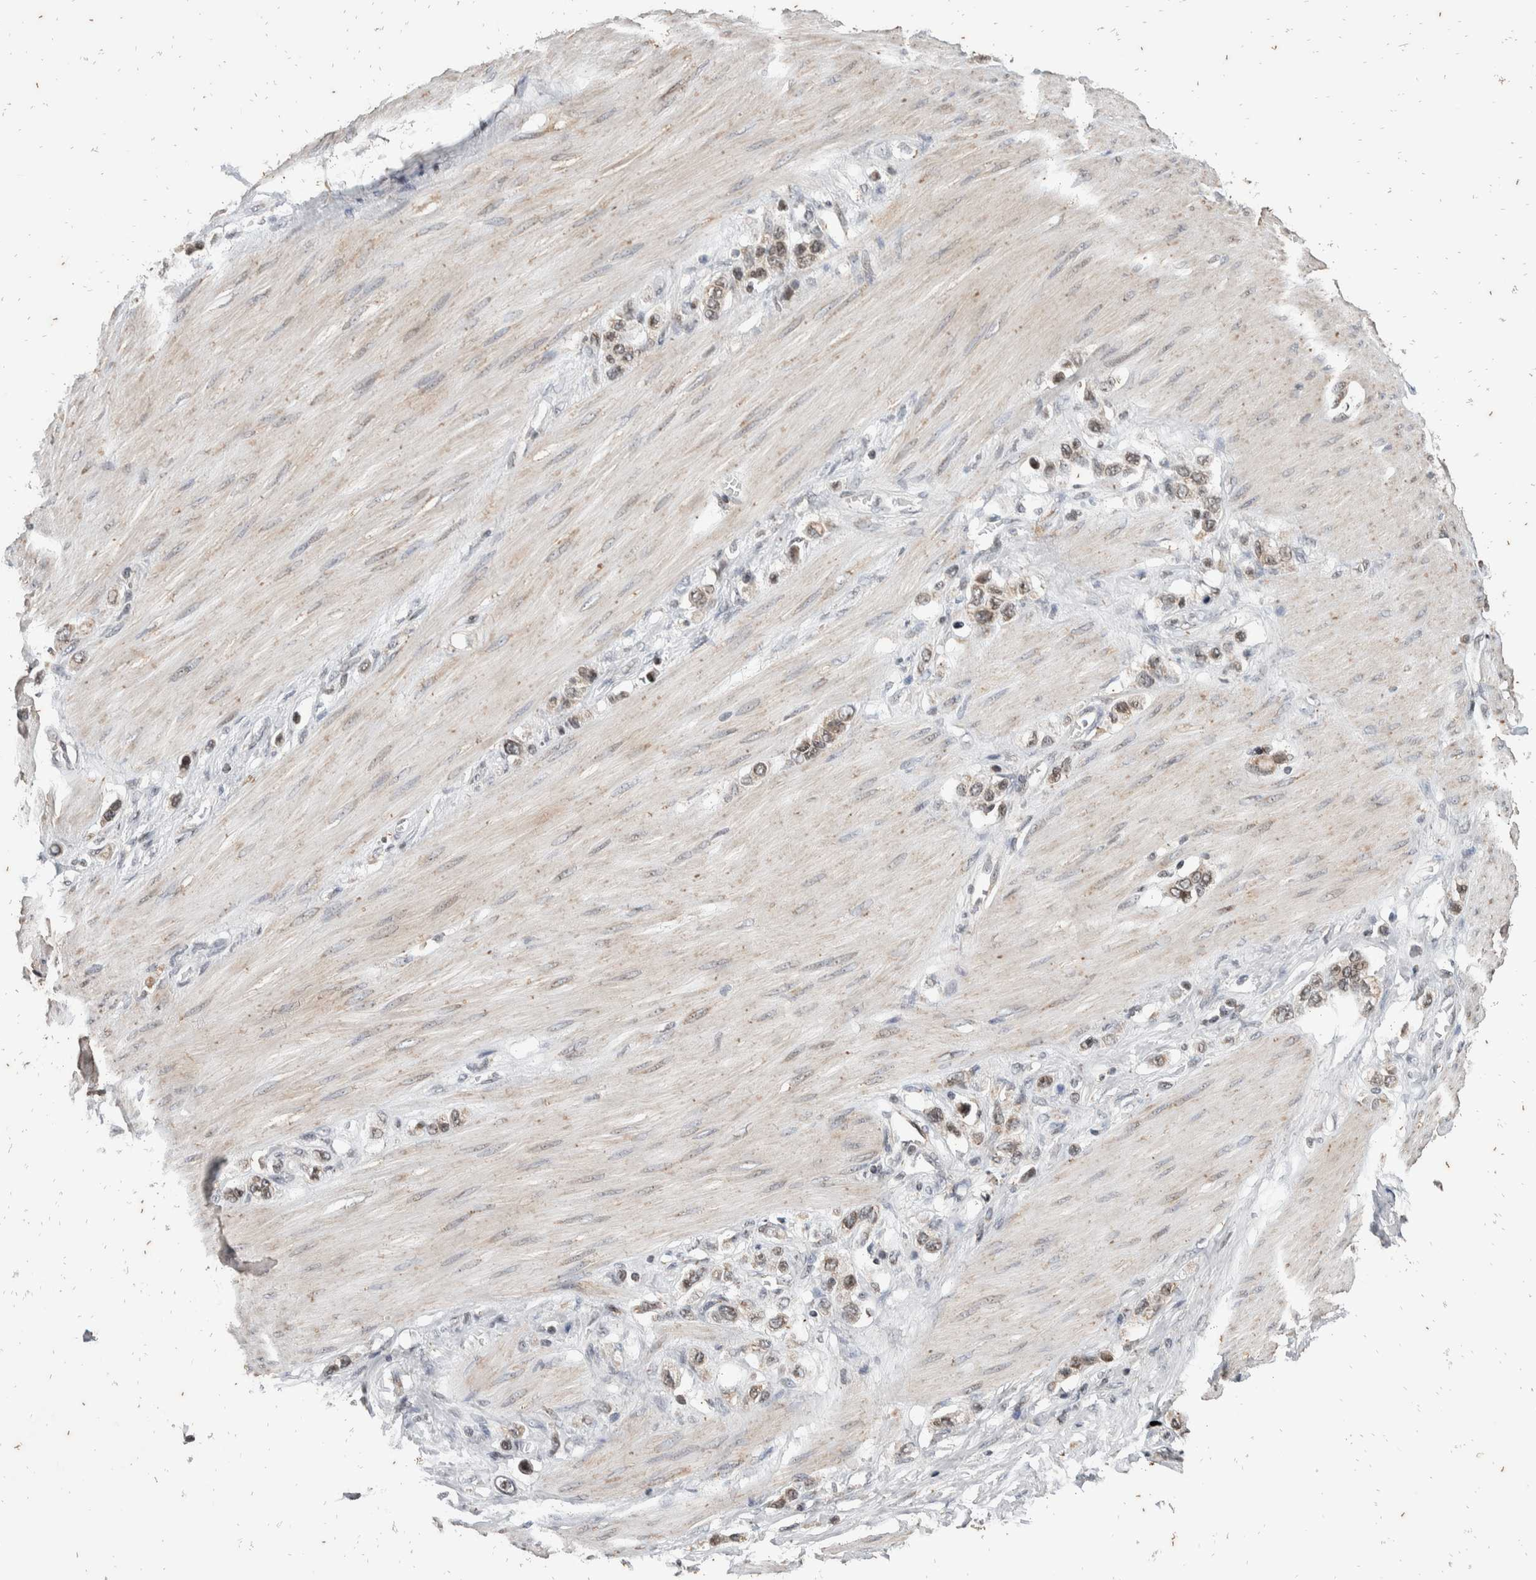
{"staining": {"intensity": "weak", "quantity": "25%-75%", "location": "nuclear"}, "tissue": "stomach cancer", "cell_type": "Tumor cells", "image_type": "cancer", "snomed": [{"axis": "morphology", "description": "Adenocarcinoma, NOS"}, {"axis": "topography", "description": "Stomach"}], "caption": "Immunohistochemistry (IHC) staining of stomach cancer (adenocarcinoma), which displays low levels of weak nuclear expression in approximately 25%-75% of tumor cells indicating weak nuclear protein staining. The staining was performed using DAB (brown) for protein detection and nuclei were counterstained in hematoxylin (blue).", "gene": "ATXN7L1", "patient": {"sex": "female", "age": 65}}